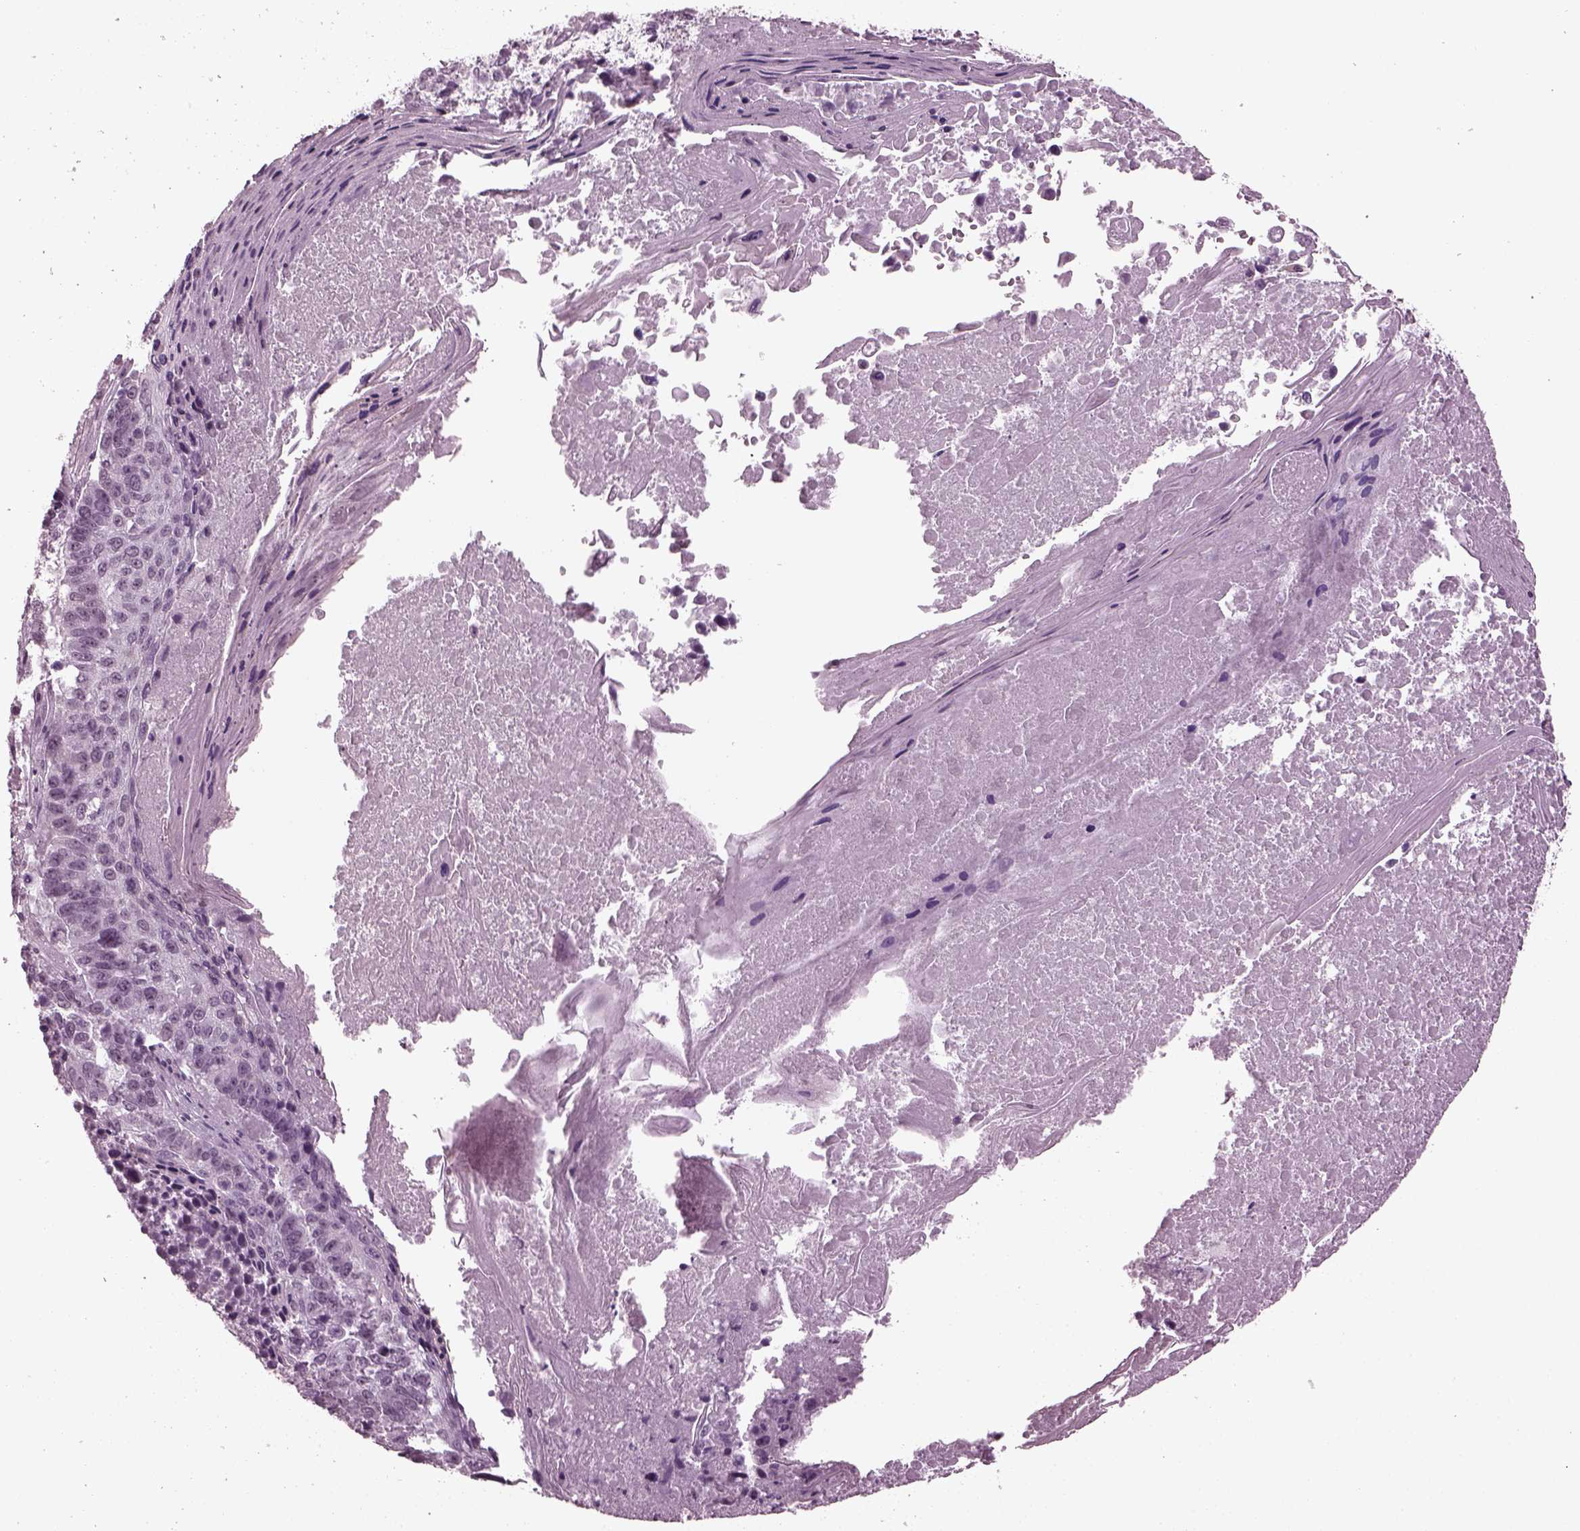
{"staining": {"intensity": "negative", "quantity": "none", "location": "none"}, "tissue": "lung cancer", "cell_type": "Tumor cells", "image_type": "cancer", "snomed": [{"axis": "morphology", "description": "Squamous cell carcinoma, NOS"}, {"axis": "topography", "description": "Lung"}], "caption": "DAB immunohistochemical staining of human lung cancer exhibits no significant positivity in tumor cells.", "gene": "SLC6A17", "patient": {"sex": "male", "age": 73}}